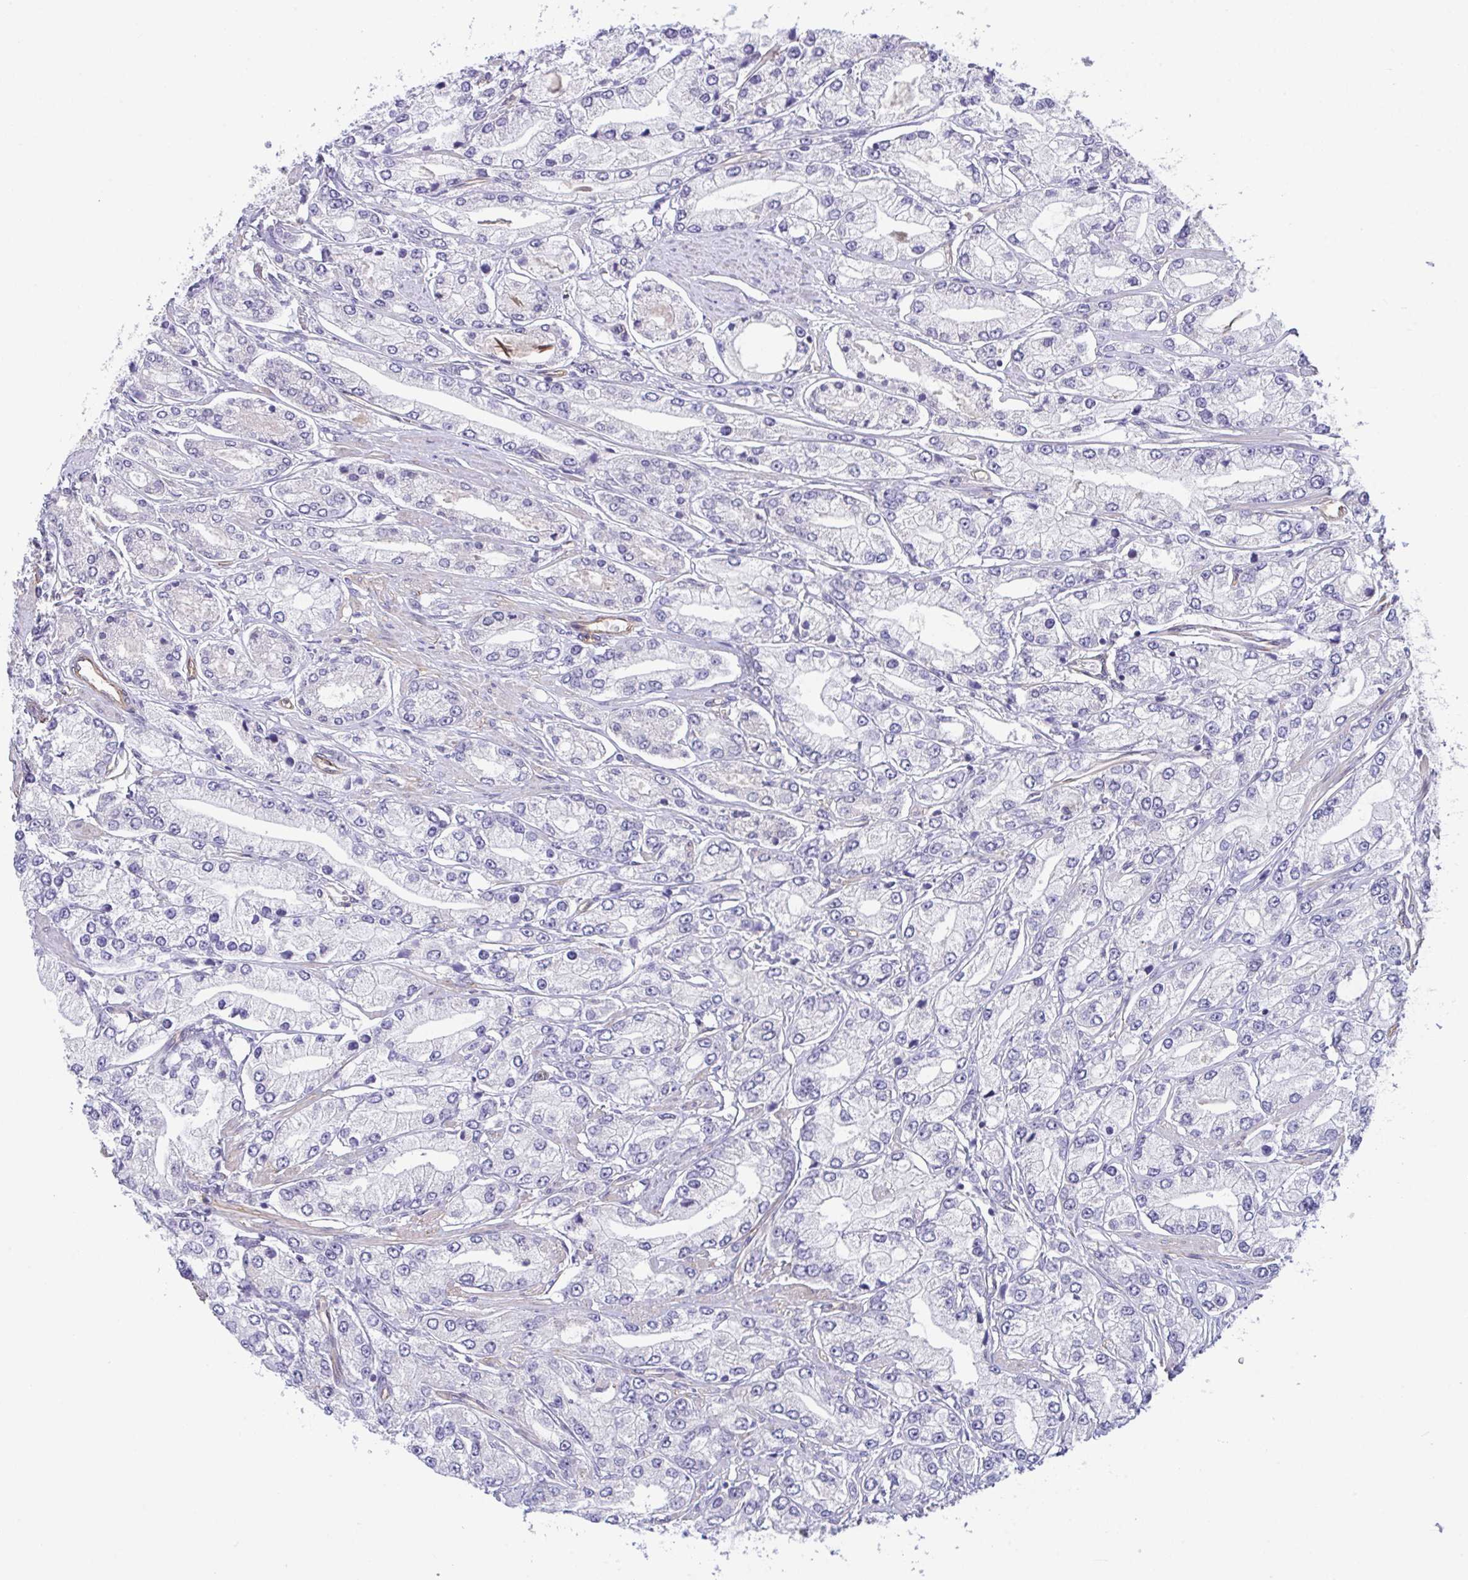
{"staining": {"intensity": "negative", "quantity": "none", "location": "none"}, "tissue": "prostate cancer", "cell_type": "Tumor cells", "image_type": "cancer", "snomed": [{"axis": "morphology", "description": "Adenocarcinoma, High grade"}, {"axis": "topography", "description": "Prostate"}], "caption": "Tumor cells show no significant protein staining in prostate cancer (high-grade adenocarcinoma).", "gene": "RHOXF1", "patient": {"sex": "male", "age": 66}}